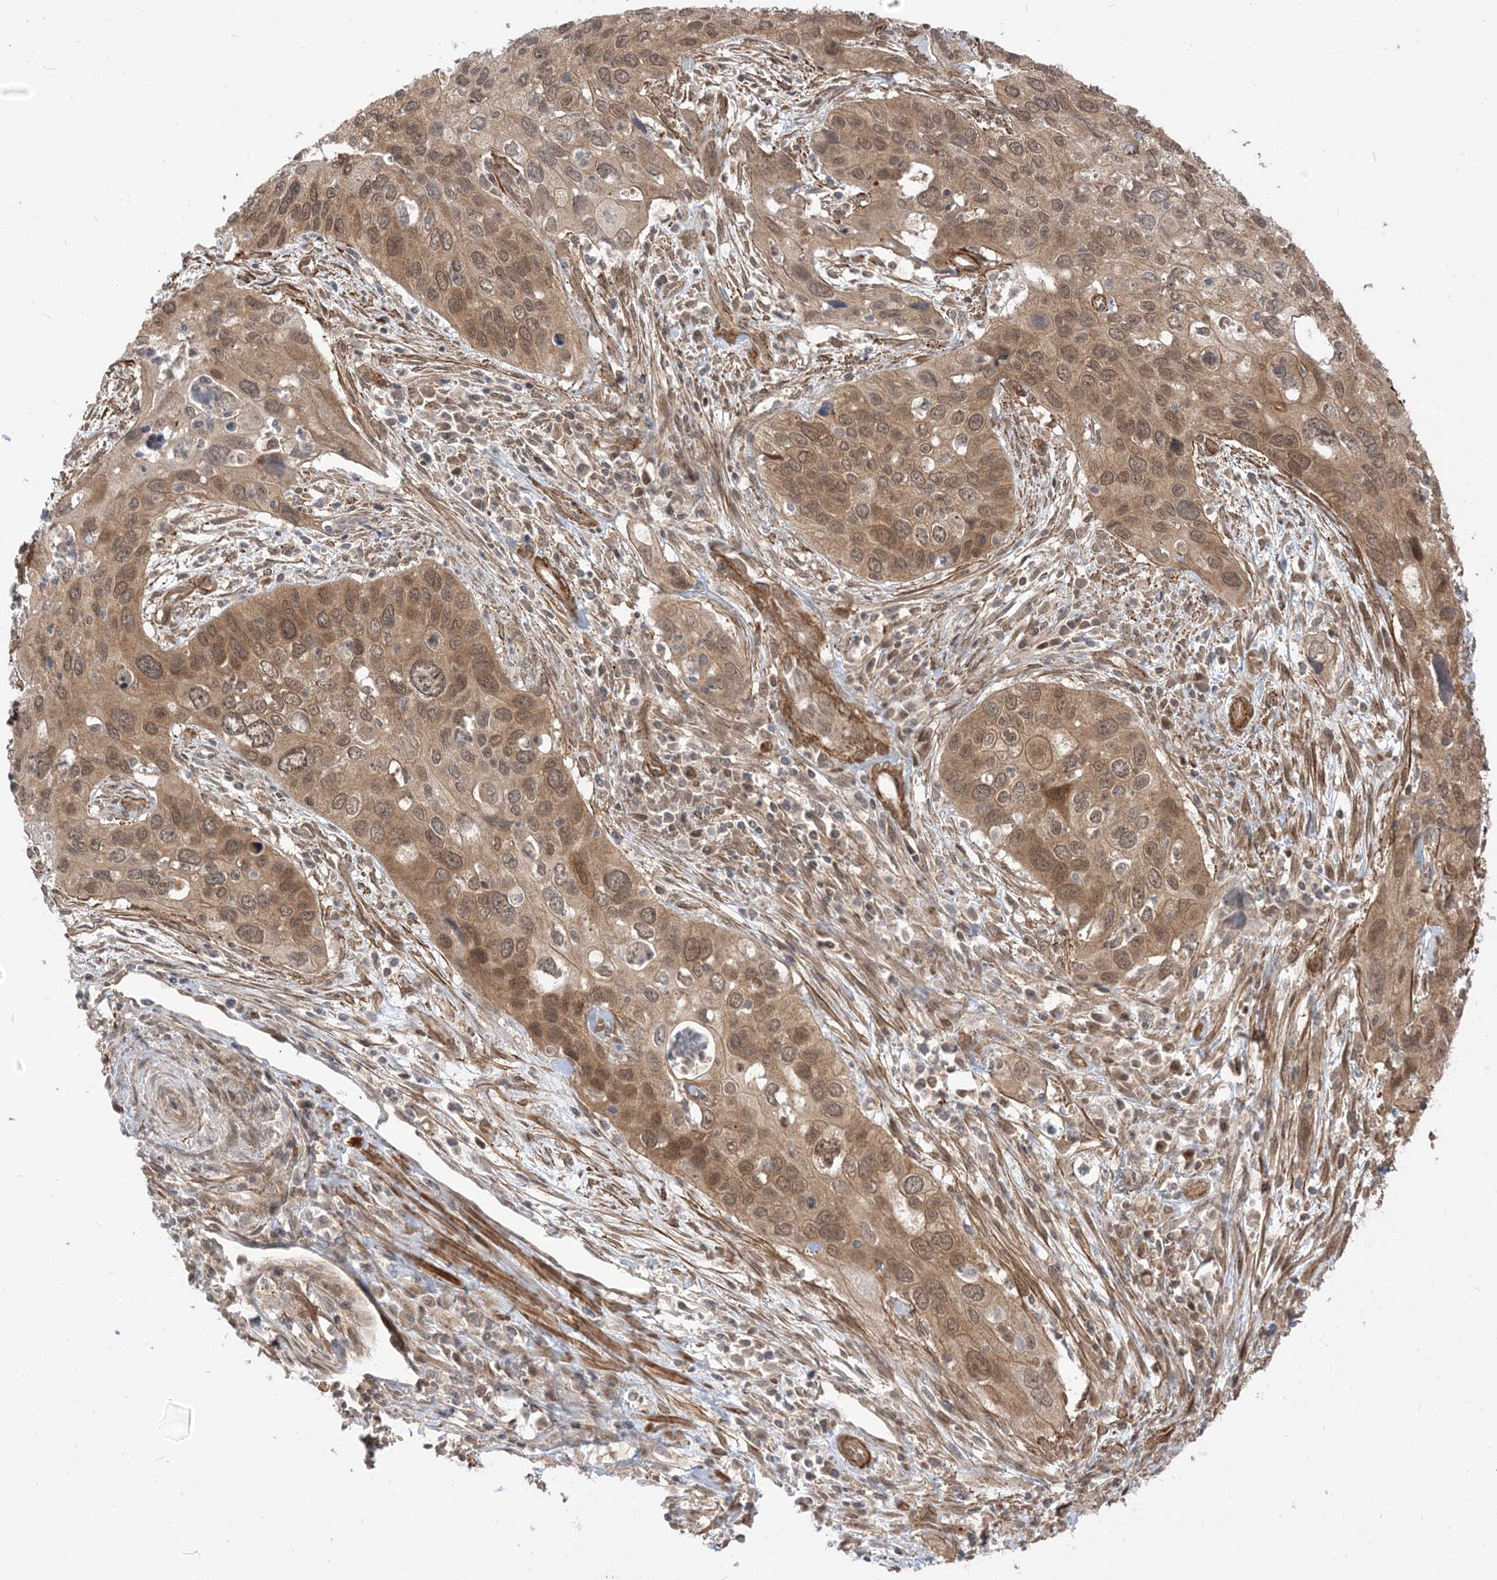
{"staining": {"intensity": "moderate", "quantity": "25%-75%", "location": "cytoplasmic/membranous,nuclear"}, "tissue": "cervical cancer", "cell_type": "Tumor cells", "image_type": "cancer", "snomed": [{"axis": "morphology", "description": "Squamous cell carcinoma, NOS"}, {"axis": "topography", "description": "Cervix"}], "caption": "IHC histopathology image of neoplastic tissue: squamous cell carcinoma (cervical) stained using IHC reveals medium levels of moderate protein expression localized specifically in the cytoplasmic/membranous and nuclear of tumor cells, appearing as a cytoplasmic/membranous and nuclear brown color.", "gene": "TBCC", "patient": {"sex": "female", "age": 55}}